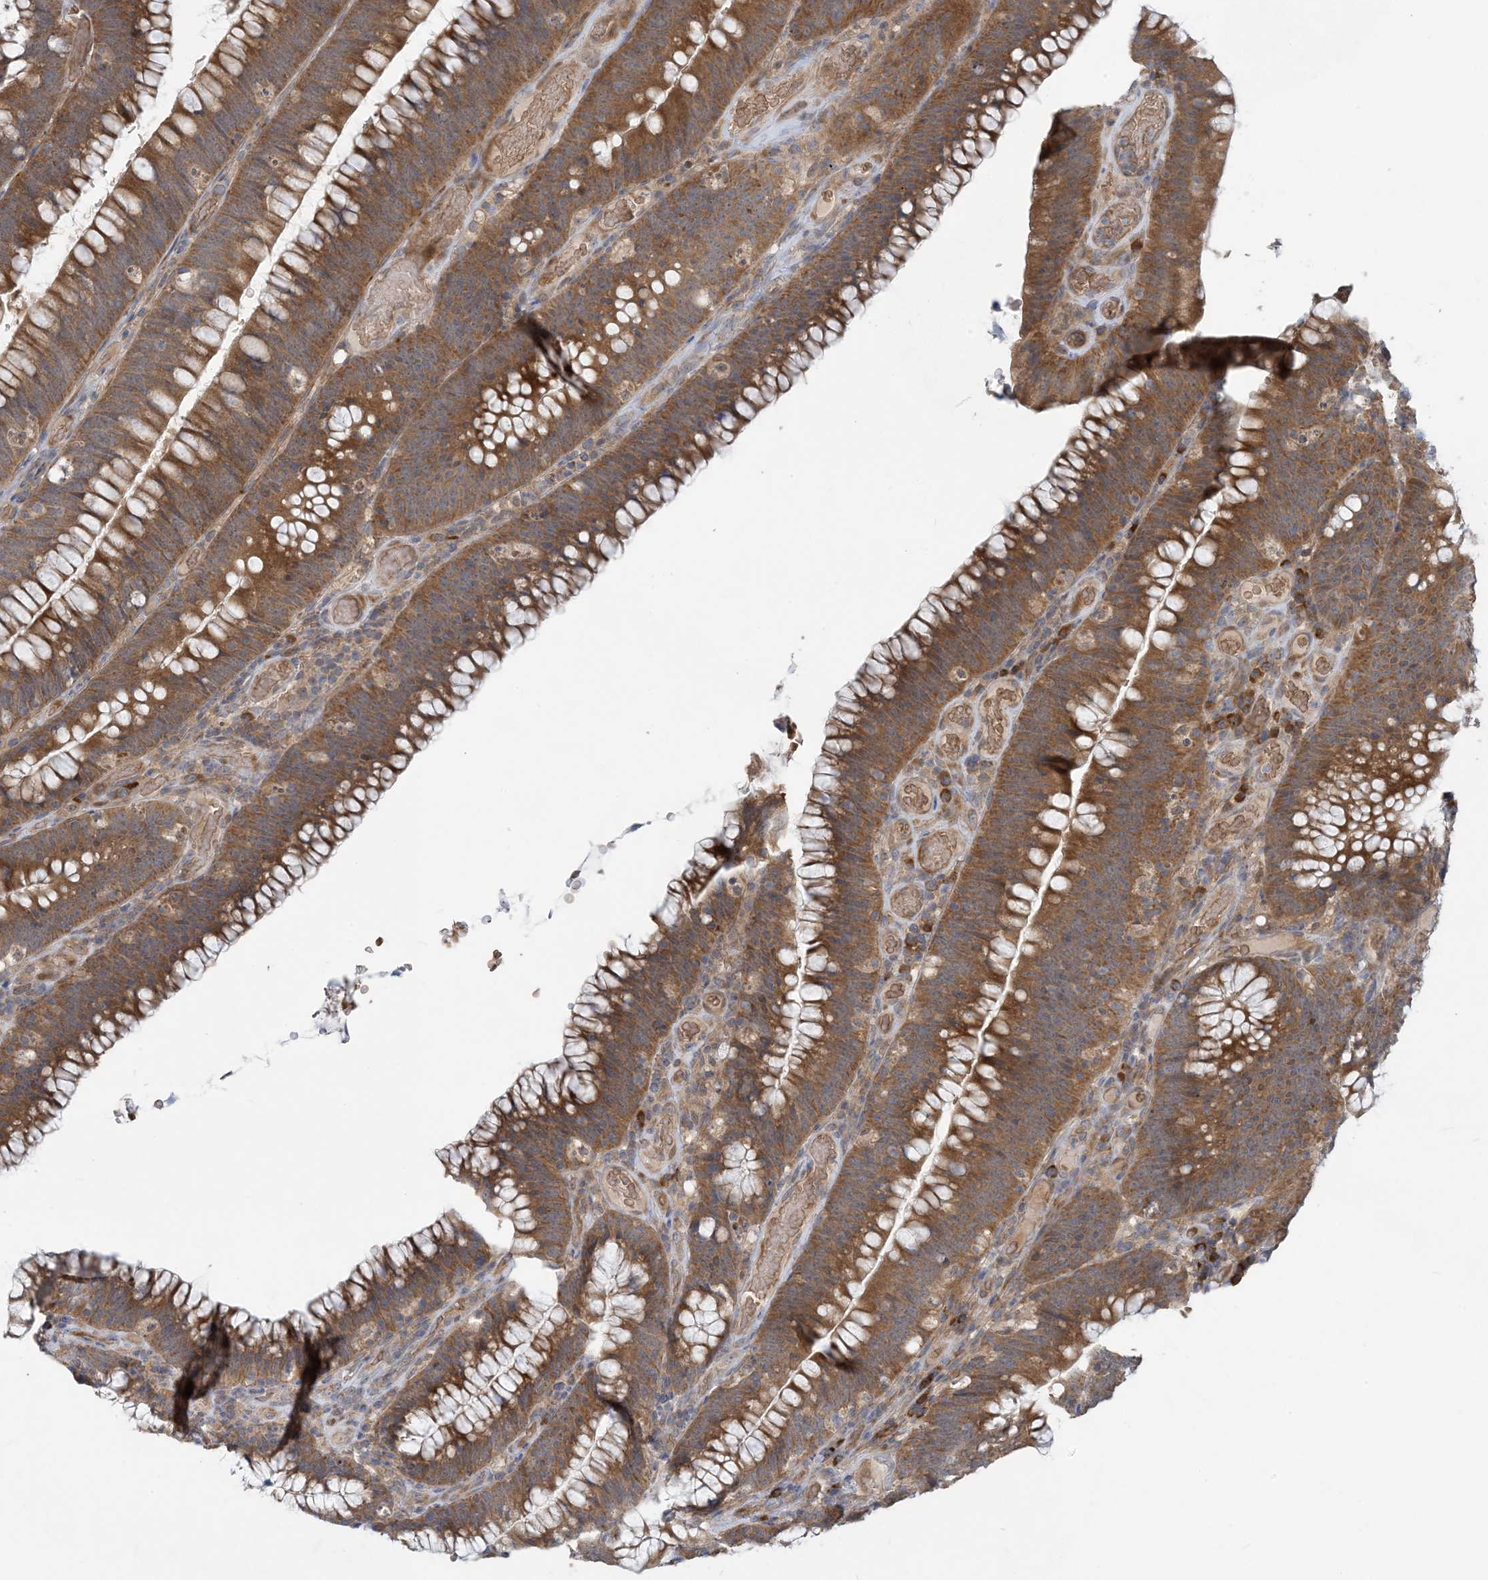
{"staining": {"intensity": "strong", "quantity": ">75%", "location": "cytoplasmic/membranous"}, "tissue": "colorectal cancer", "cell_type": "Tumor cells", "image_type": "cancer", "snomed": [{"axis": "morphology", "description": "Normal tissue, NOS"}, {"axis": "topography", "description": "Colon"}], "caption": "Tumor cells exhibit strong cytoplasmic/membranous expression in about >75% of cells in colorectal cancer. (IHC, brightfield microscopy, high magnification).", "gene": "PUSL1", "patient": {"sex": "female", "age": 82}}